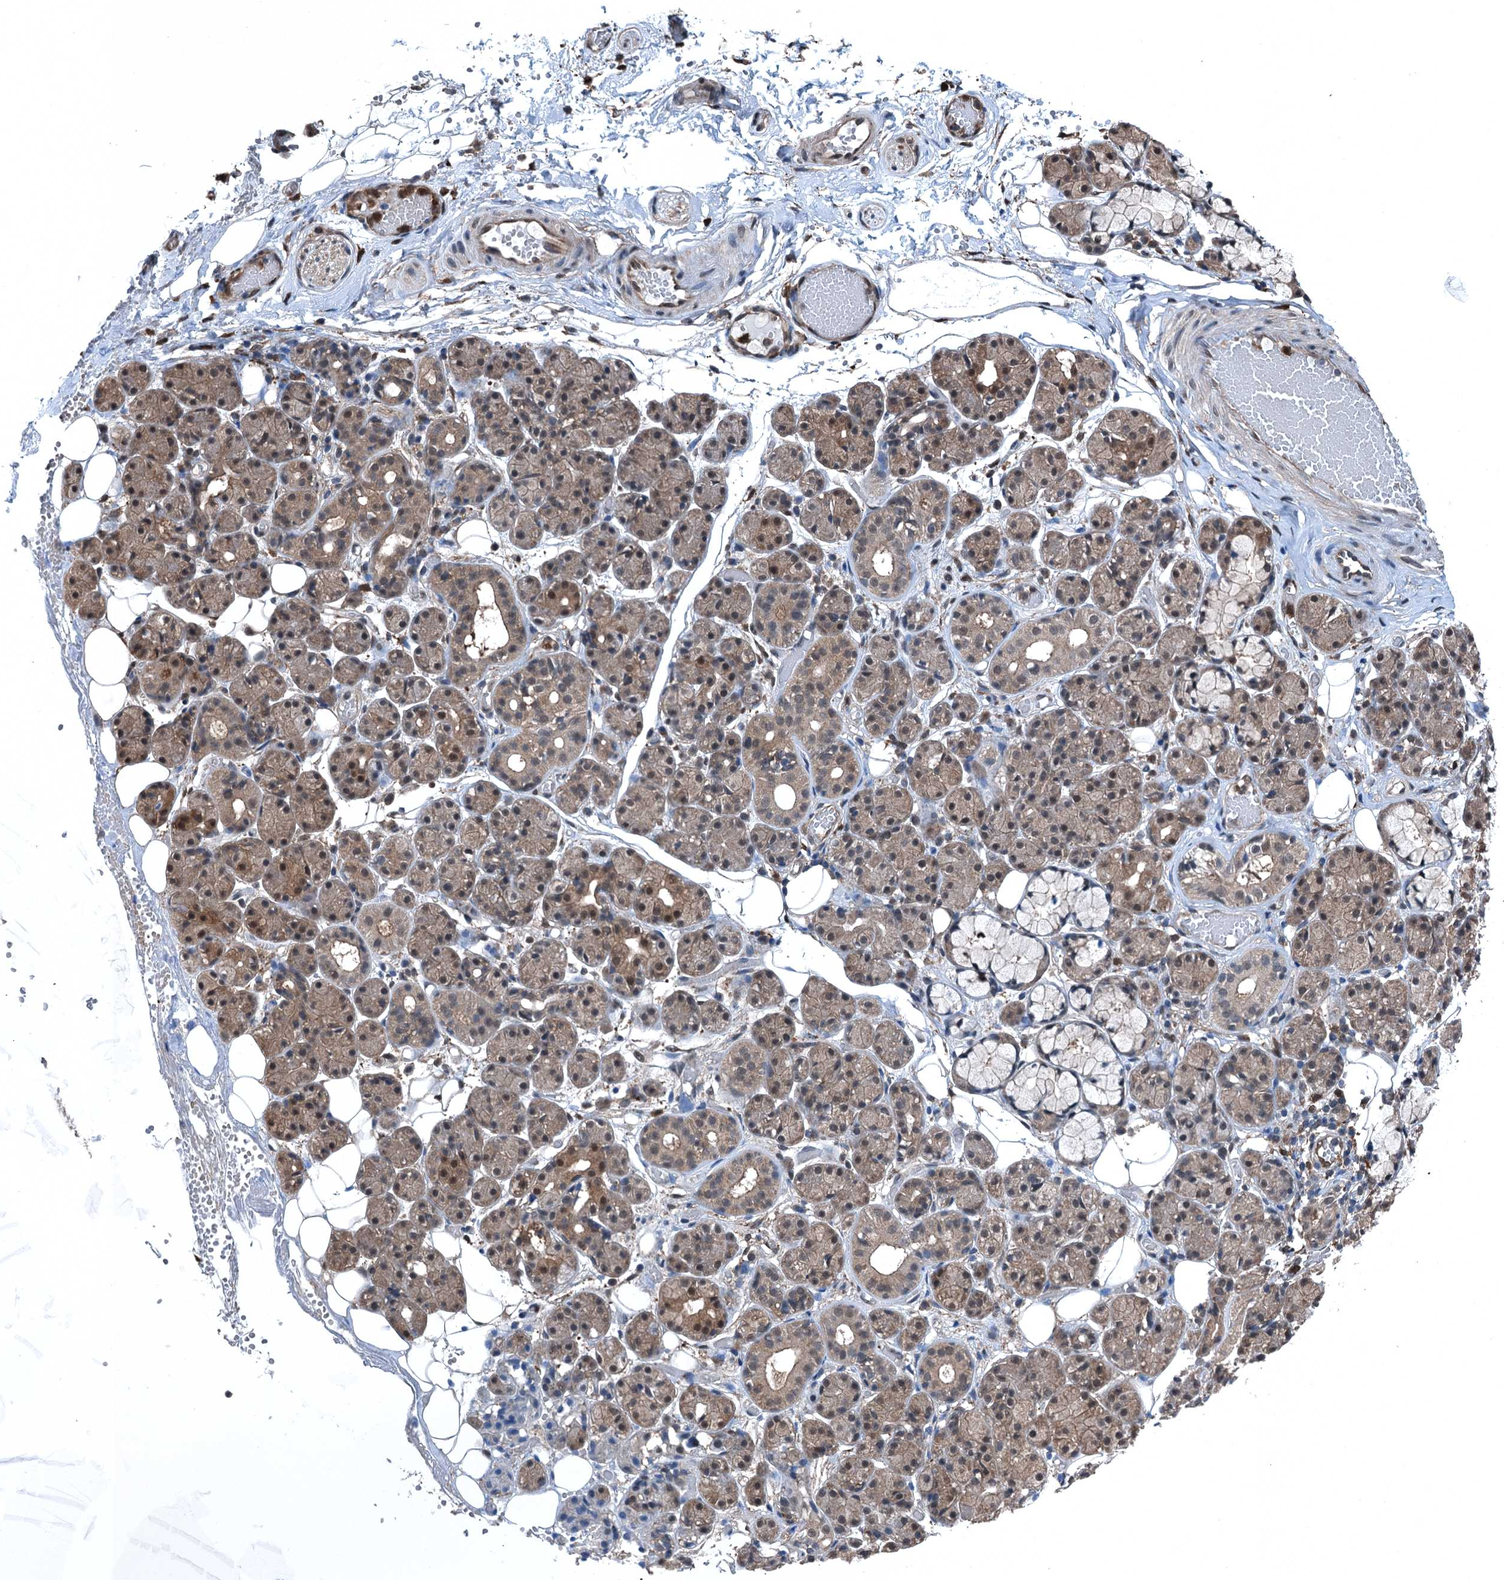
{"staining": {"intensity": "moderate", "quantity": "25%-75%", "location": "cytoplasmic/membranous,nuclear"}, "tissue": "salivary gland", "cell_type": "Glandular cells", "image_type": "normal", "snomed": [{"axis": "morphology", "description": "Normal tissue, NOS"}, {"axis": "topography", "description": "Salivary gland"}], "caption": "This is a histology image of immunohistochemistry (IHC) staining of normal salivary gland, which shows moderate positivity in the cytoplasmic/membranous,nuclear of glandular cells.", "gene": "RNH1", "patient": {"sex": "male", "age": 63}}